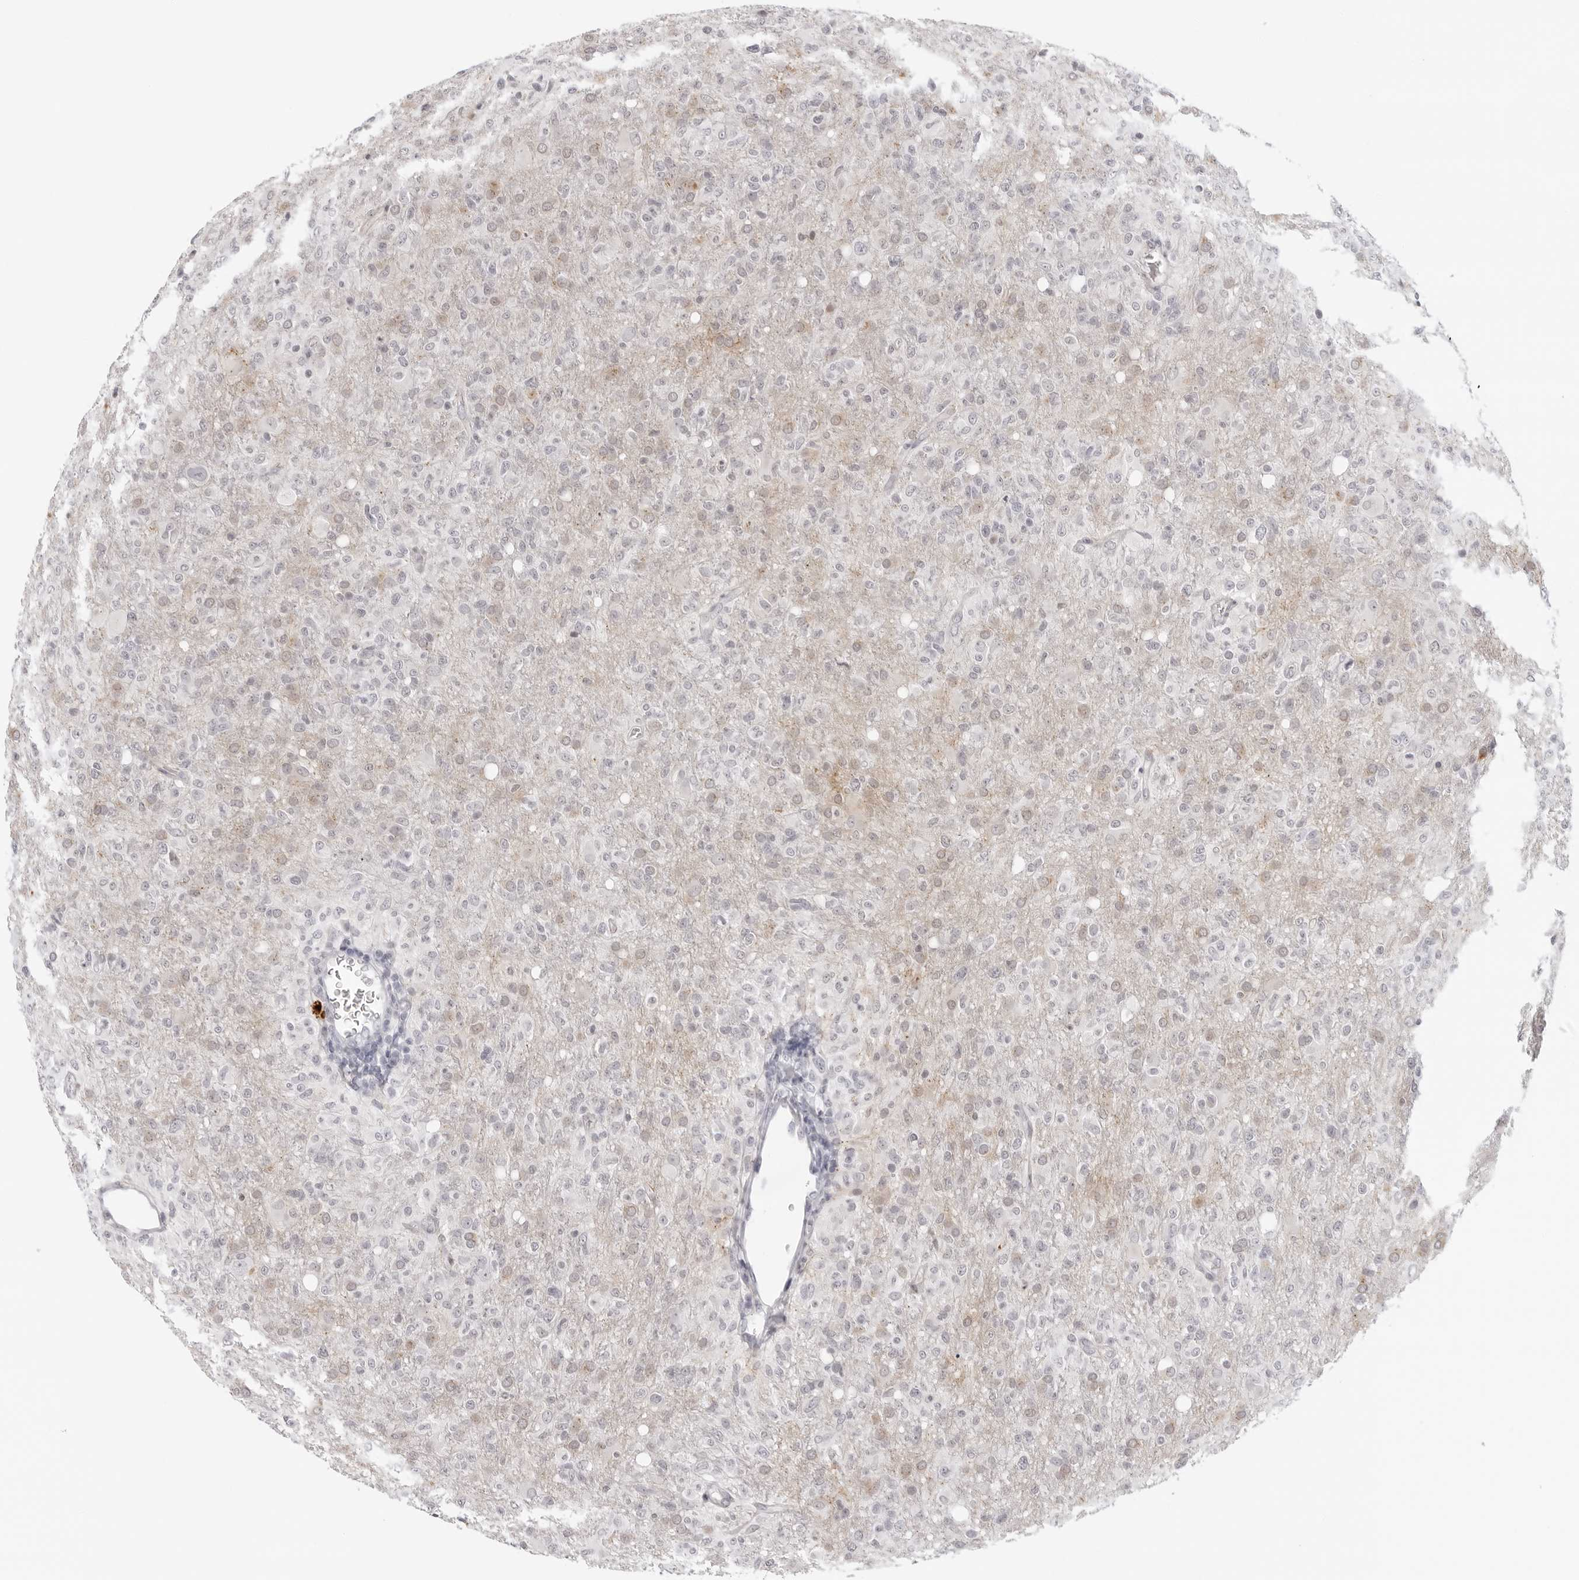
{"staining": {"intensity": "weak", "quantity": "25%-75%", "location": "cytoplasmic/membranous"}, "tissue": "glioma", "cell_type": "Tumor cells", "image_type": "cancer", "snomed": [{"axis": "morphology", "description": "Glioma, malignant, High grade"}, {"axis": "topography", "description": "Brain"}], "caption": "Tumor cells reveal low levels of weak cytoplasmic/membranous positivity in approximately 25%-75% of cells in human malignant high-grade glioma. (Stains: DAB in brown, nuclei in blue, Microscopy: brightfield microscopy at high magnification).", "gene": "STRADB", "patient": {"sex": "female", "age": 57}}